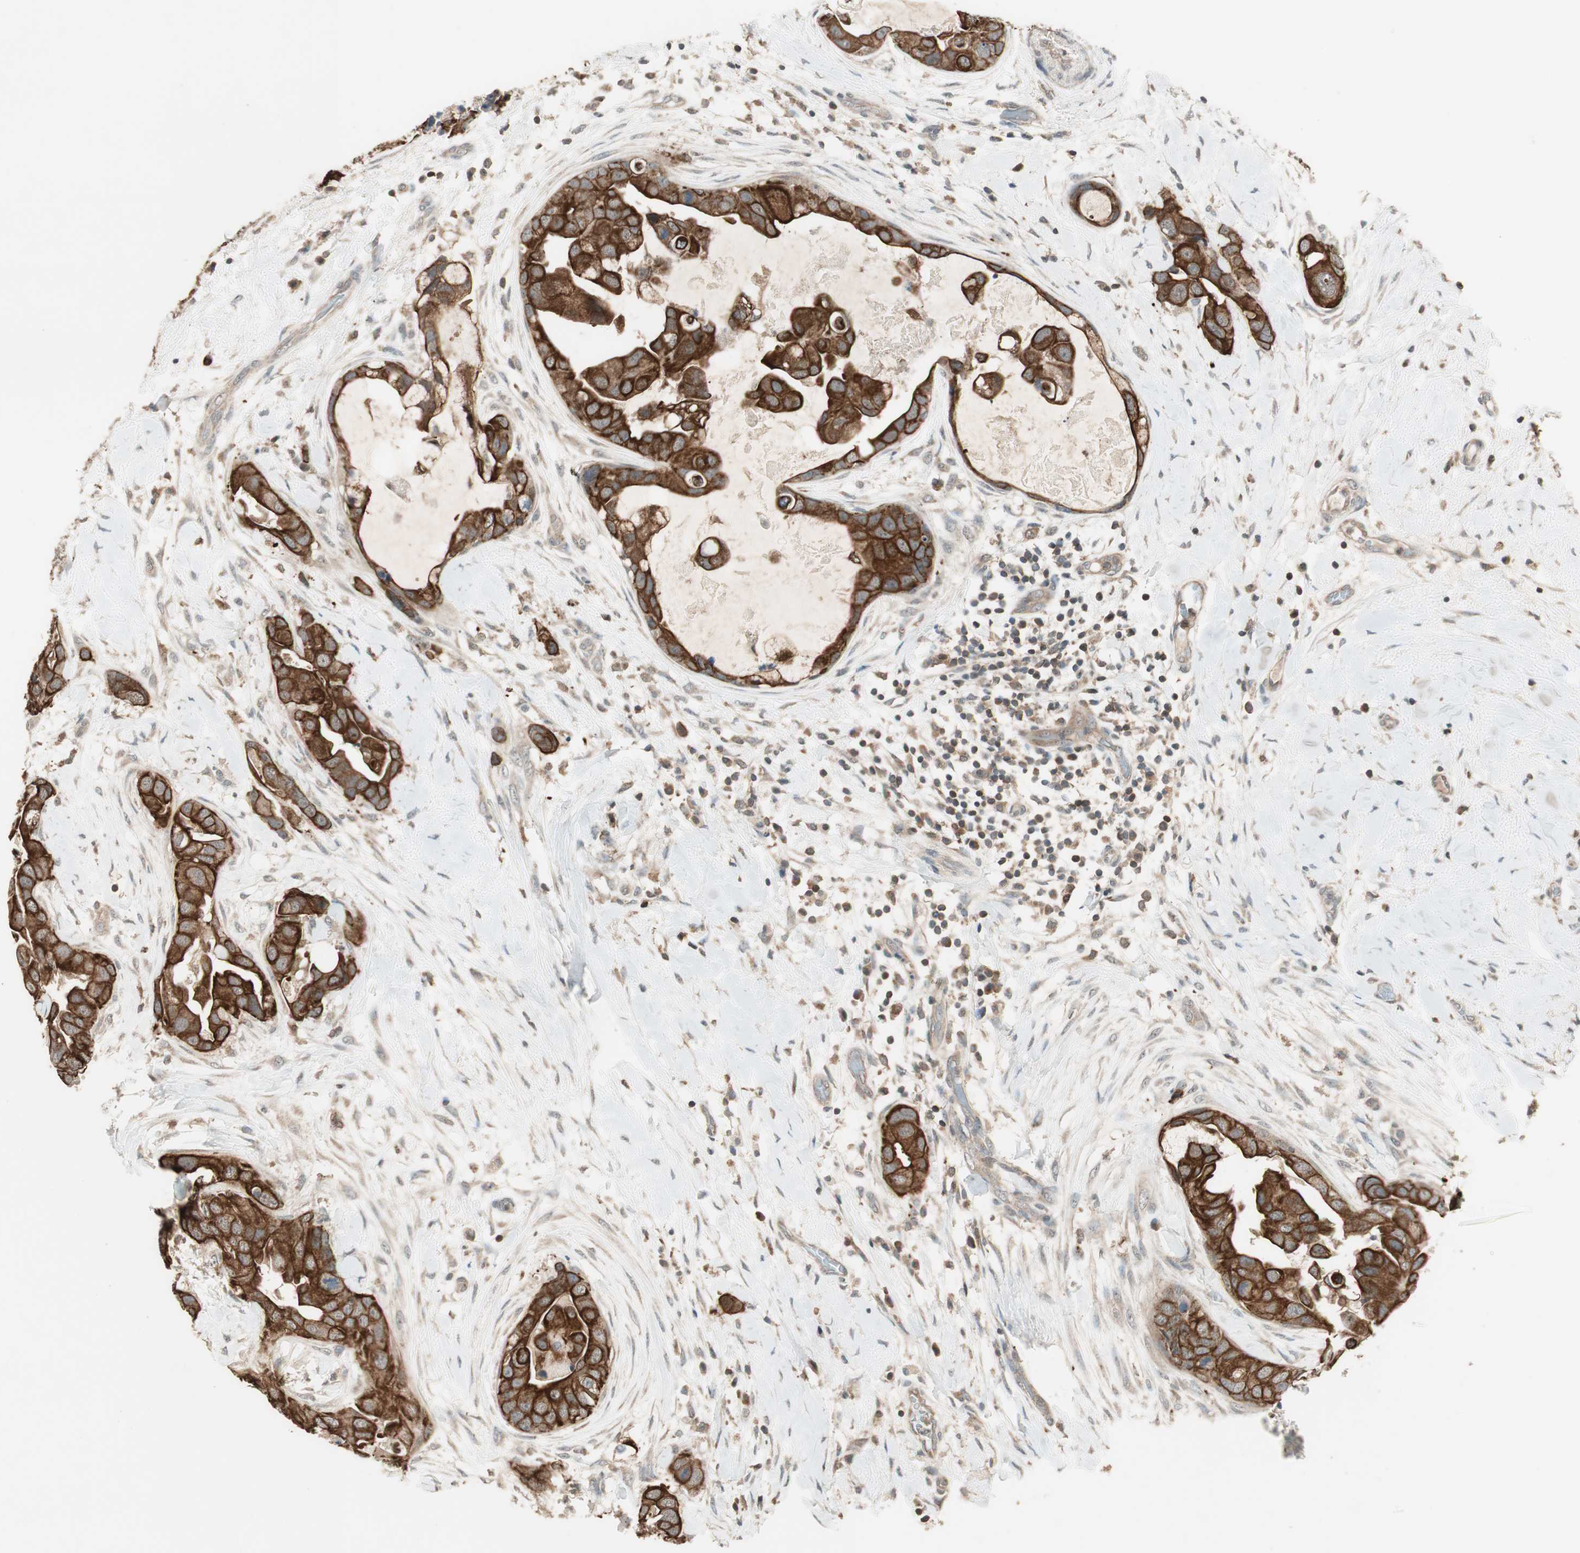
{"staining": {"intensity": "strong", "quantity": ">75%", "location": "cytoplasmic/membranous"}, "tissue": "breast cancer", "cell_type": "Tumor cells", "image_type": "cancer", "snomed": [{"axis": "morphology", "description": "Duct carcinoma"}, {"axis": "topography", "description": "Breast"}], "caption": "About >75% of tumor cells in breast invasive ductal carcinoma demonstrate strong cytoplasmic/membranous protein expression as visualized by brown immunohistochemical staining.", "gene": "TRIM21", "patient": {"sex": "female", "age": 40}}